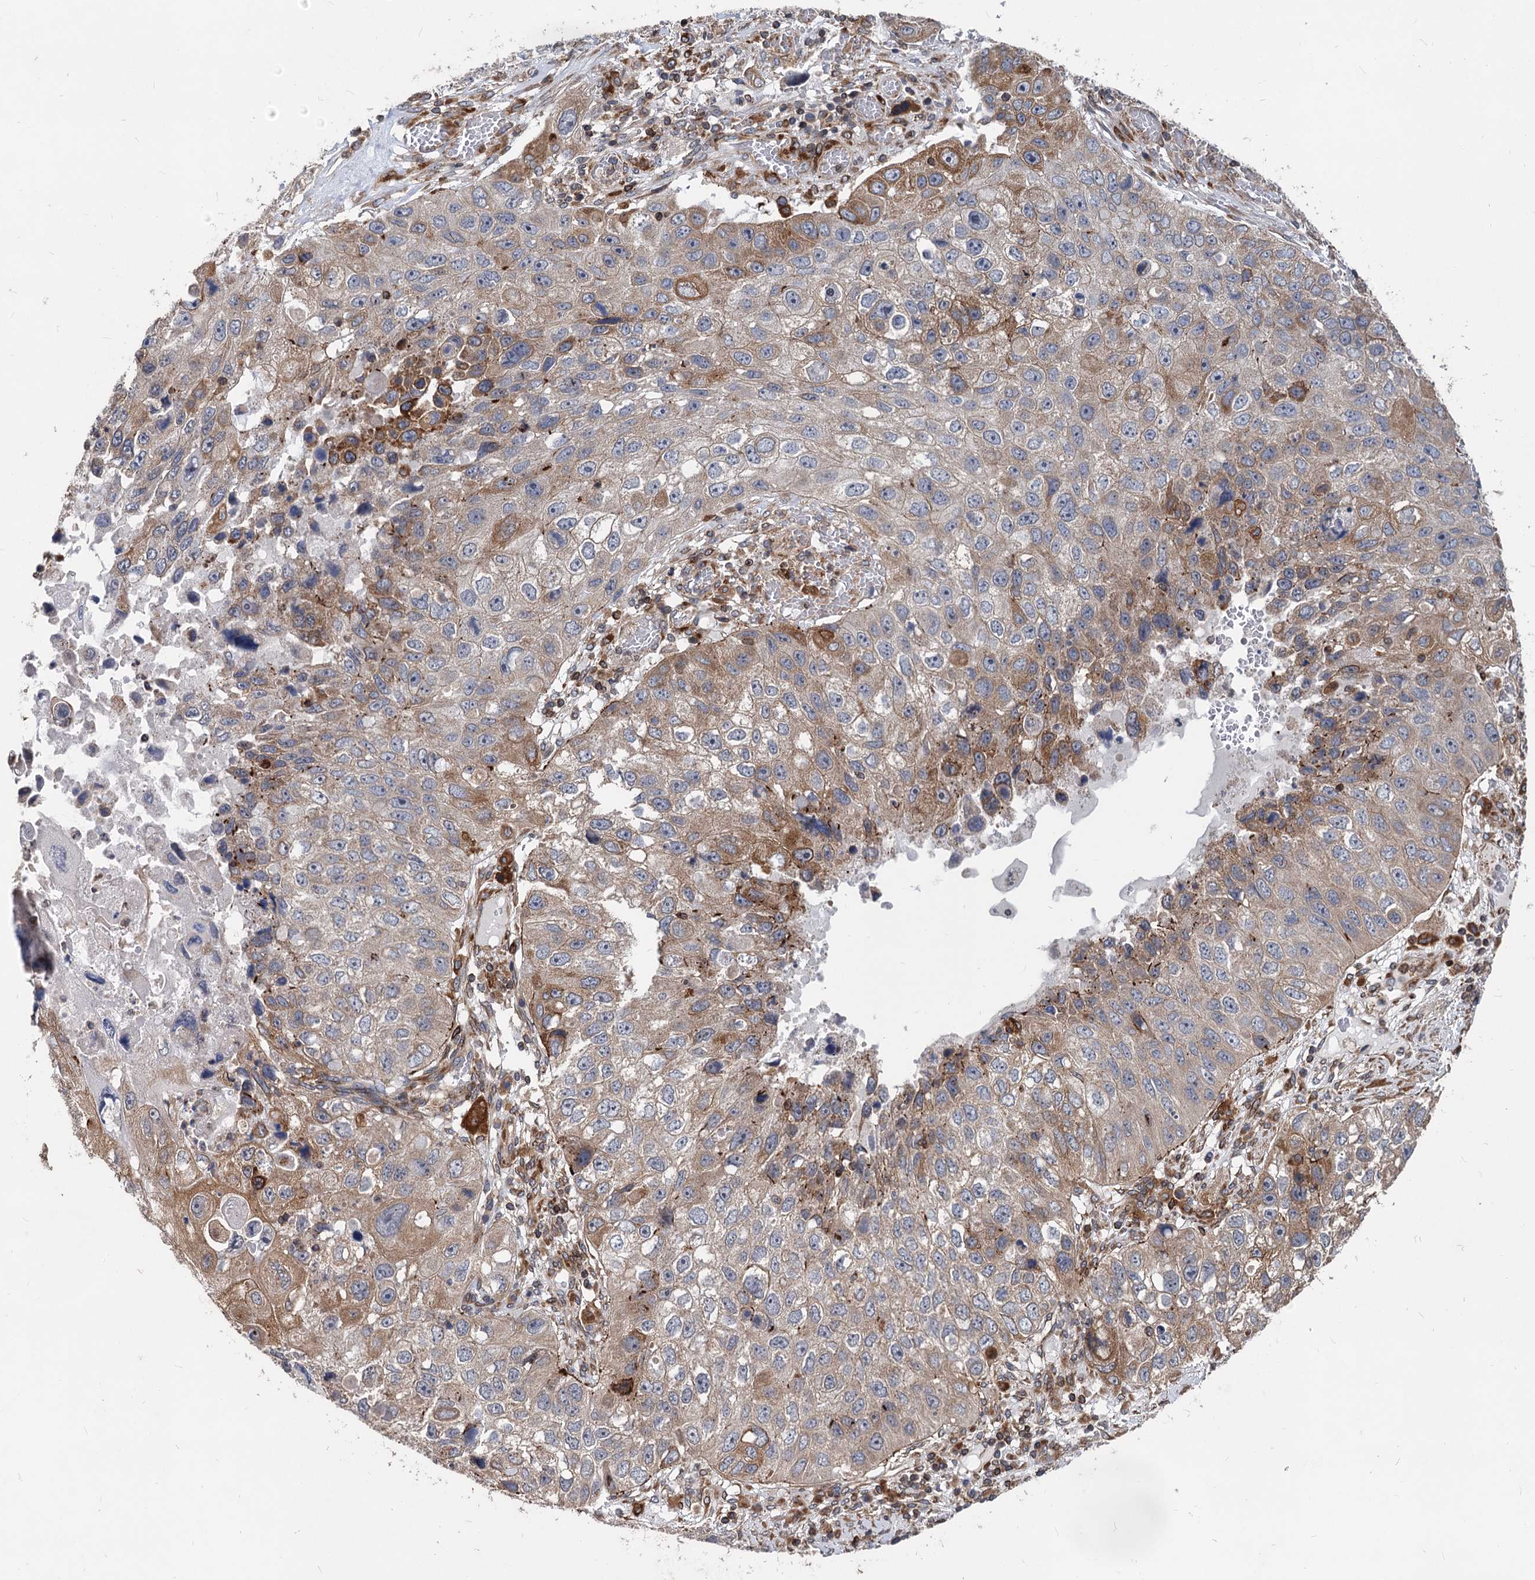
{"staining": {"intensity": "moderate", "quantity": "<25%", "location": "cytoplasmic/membranous"}, "tissue": "lung cancer", "cell_type": "Tumor cells", "image_type": "cancer", "snomed": [{"axis": "morphology", "description": "Squamous cell carcinoma, NOS"}, {"axis": "topography", "description": "Lung"}], "caption": "Tumor cells exhibit low levels of moderate cytoplasmic/membranous expression in approximately <25% of cells in human lung cancer.", "gene": "STIM1", "patient": {"sex": "male", "age": 61}}